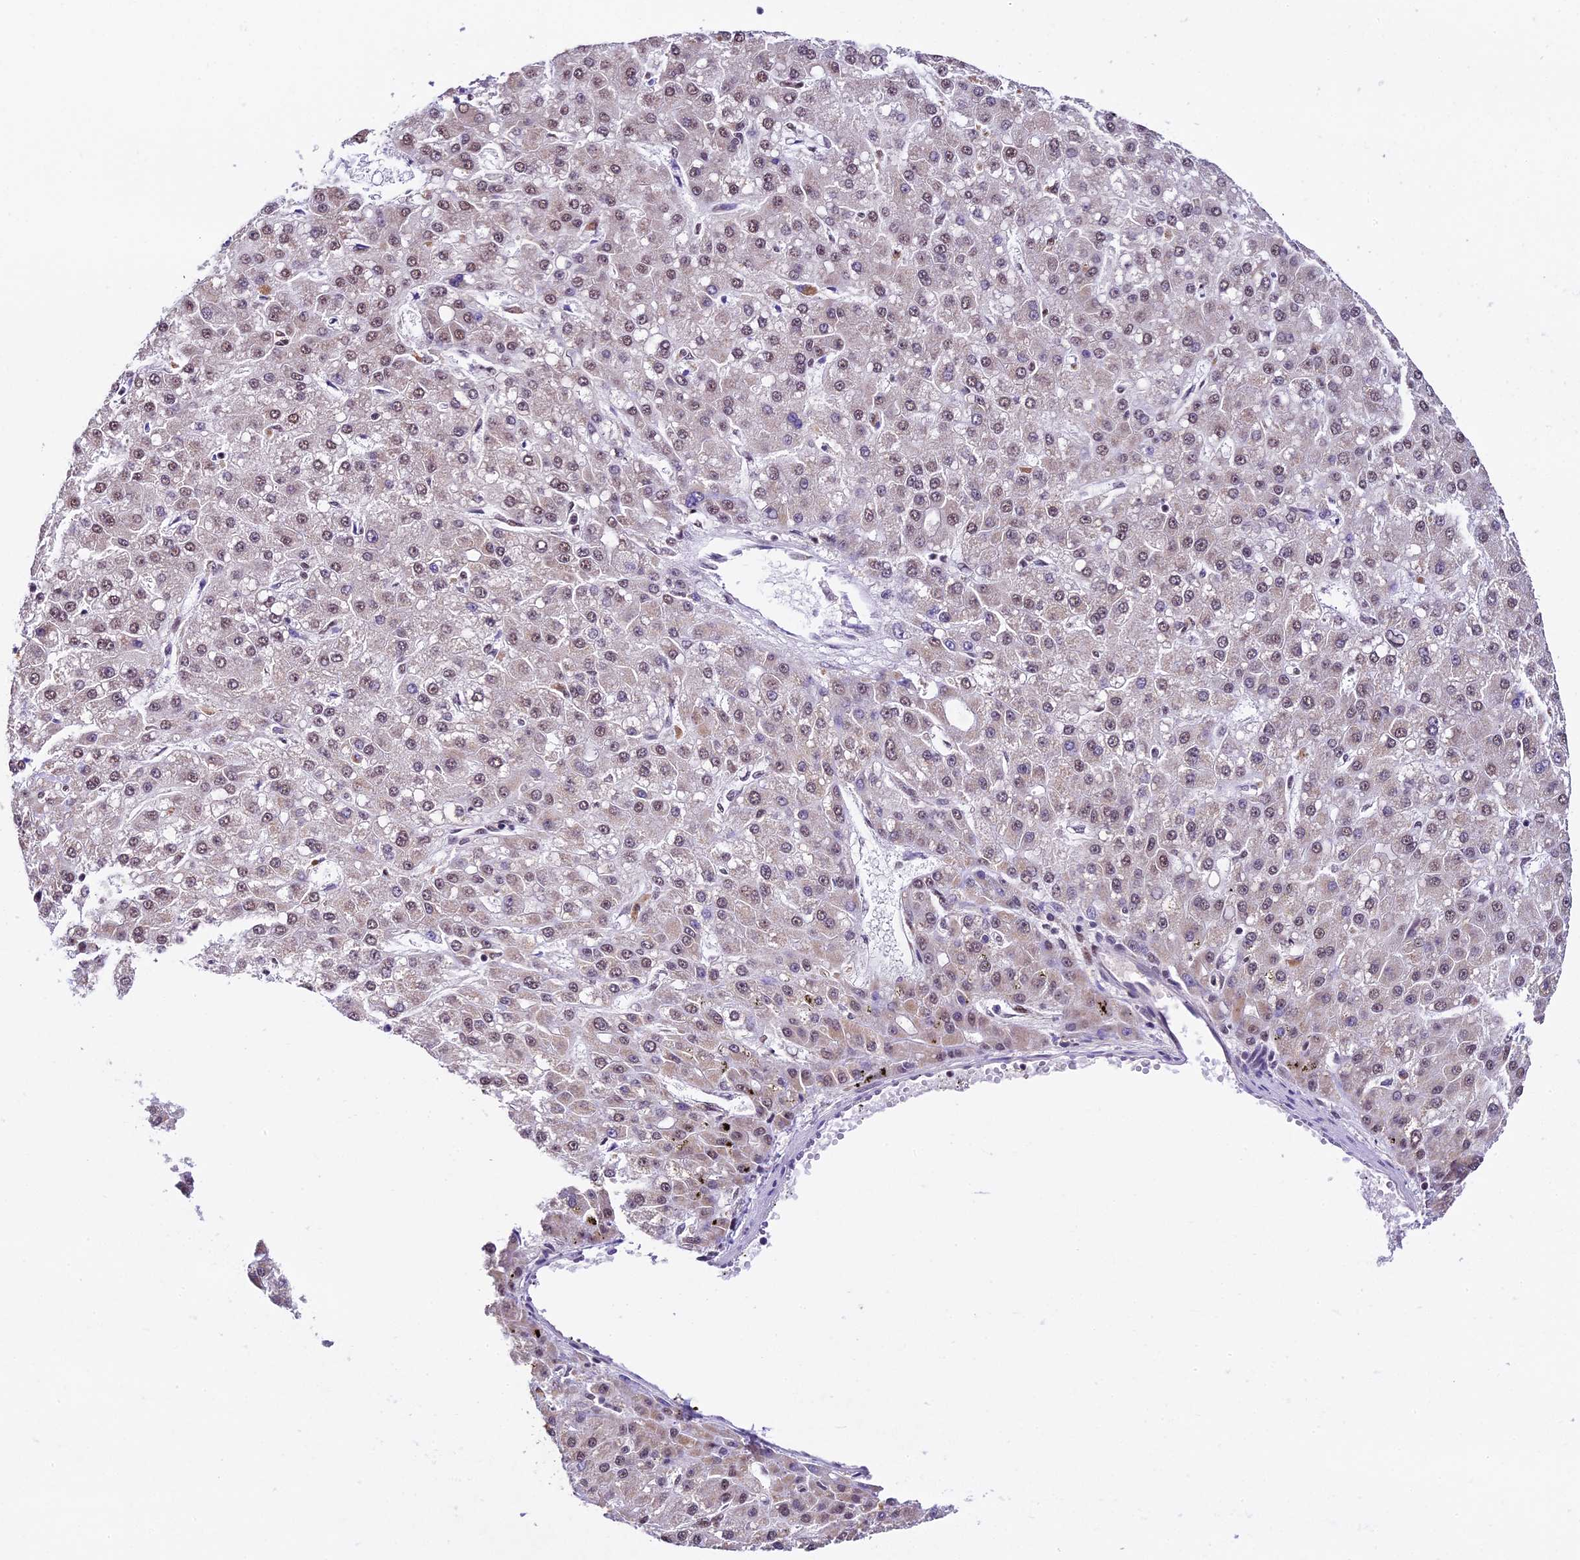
{"staining": {"intensity": "weak", "quantity": ">75%", "location": "nuclear"}, "tissue": "liver cancer", "cell_type": "Tumor cells", "image_type": "cancer", "snomed": [{"axis": "morphology", "description": "Carcinoma, Hepatocellular, NOS"}, {"axis": "topography", "description": "Liver"}], "caption": "Hepatocellular carcinoma (liver) tissue reveals weak nuclear expression in approximately >75% of tumor cells, visualized by immunohistochemistry.", "gene": "CARS2", "patient": {"sex": "male", "age": 67}}